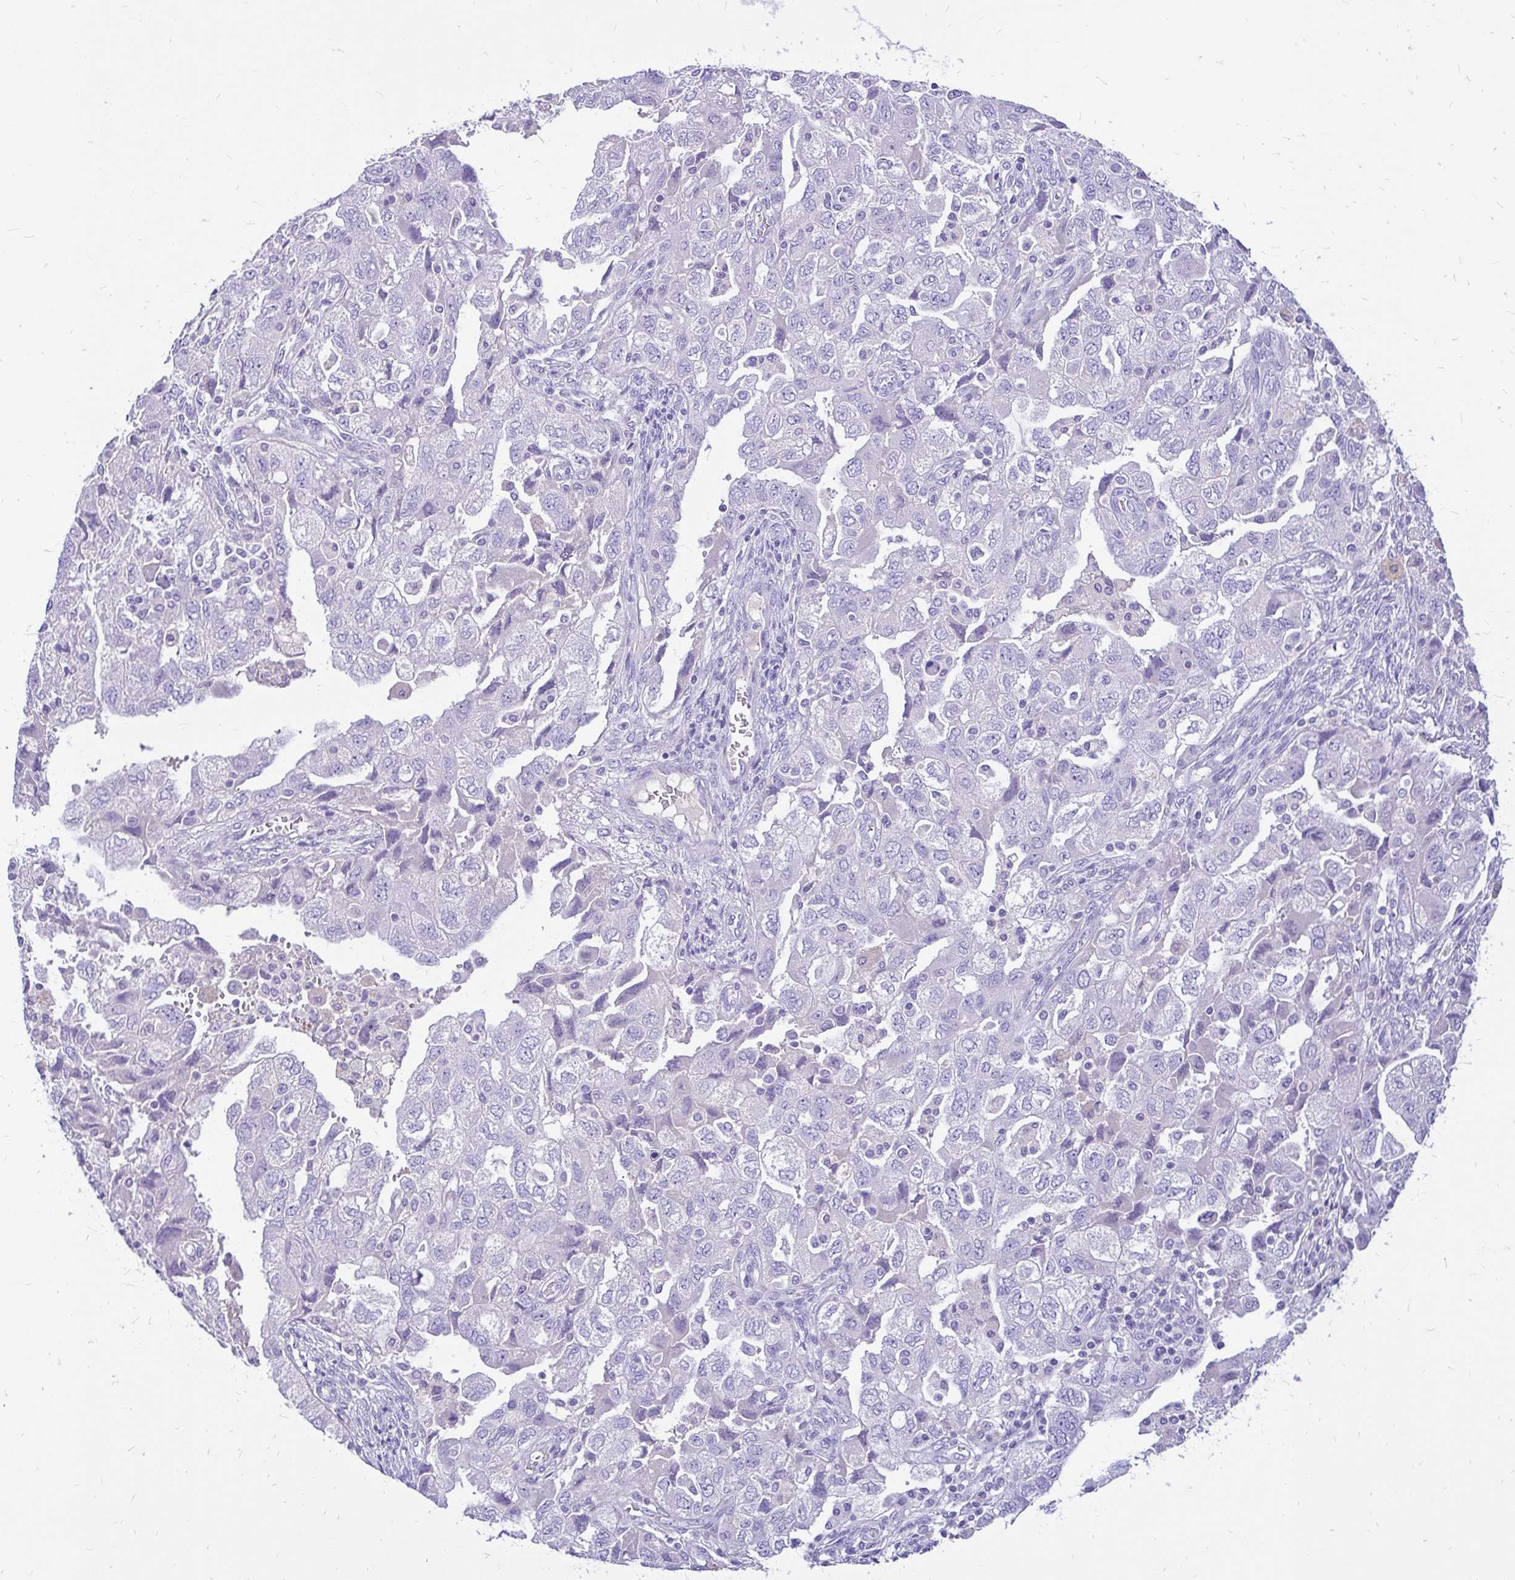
{"staining": {"intensity": "negative", "quantity": "none", "location": "none"}, "tissue": "ovarian cancer", "cell_type": "Tumor cells", "image_type": "cancer", "snomed": [{"axis": "morphology", "description": "Carcinoma, NOS"}, {"axis": "morphology", "description": "Cystadenocarcinoma, serous, NOS"}, {"axis": "topography", "description": "Ovary"}], "caption": "The image shows no staining of tumor cells in serous cystadenocarcinoma (ovarian).", "gene": "MAP1LC3A", "patient": {"sex": "female", "age": 69}}